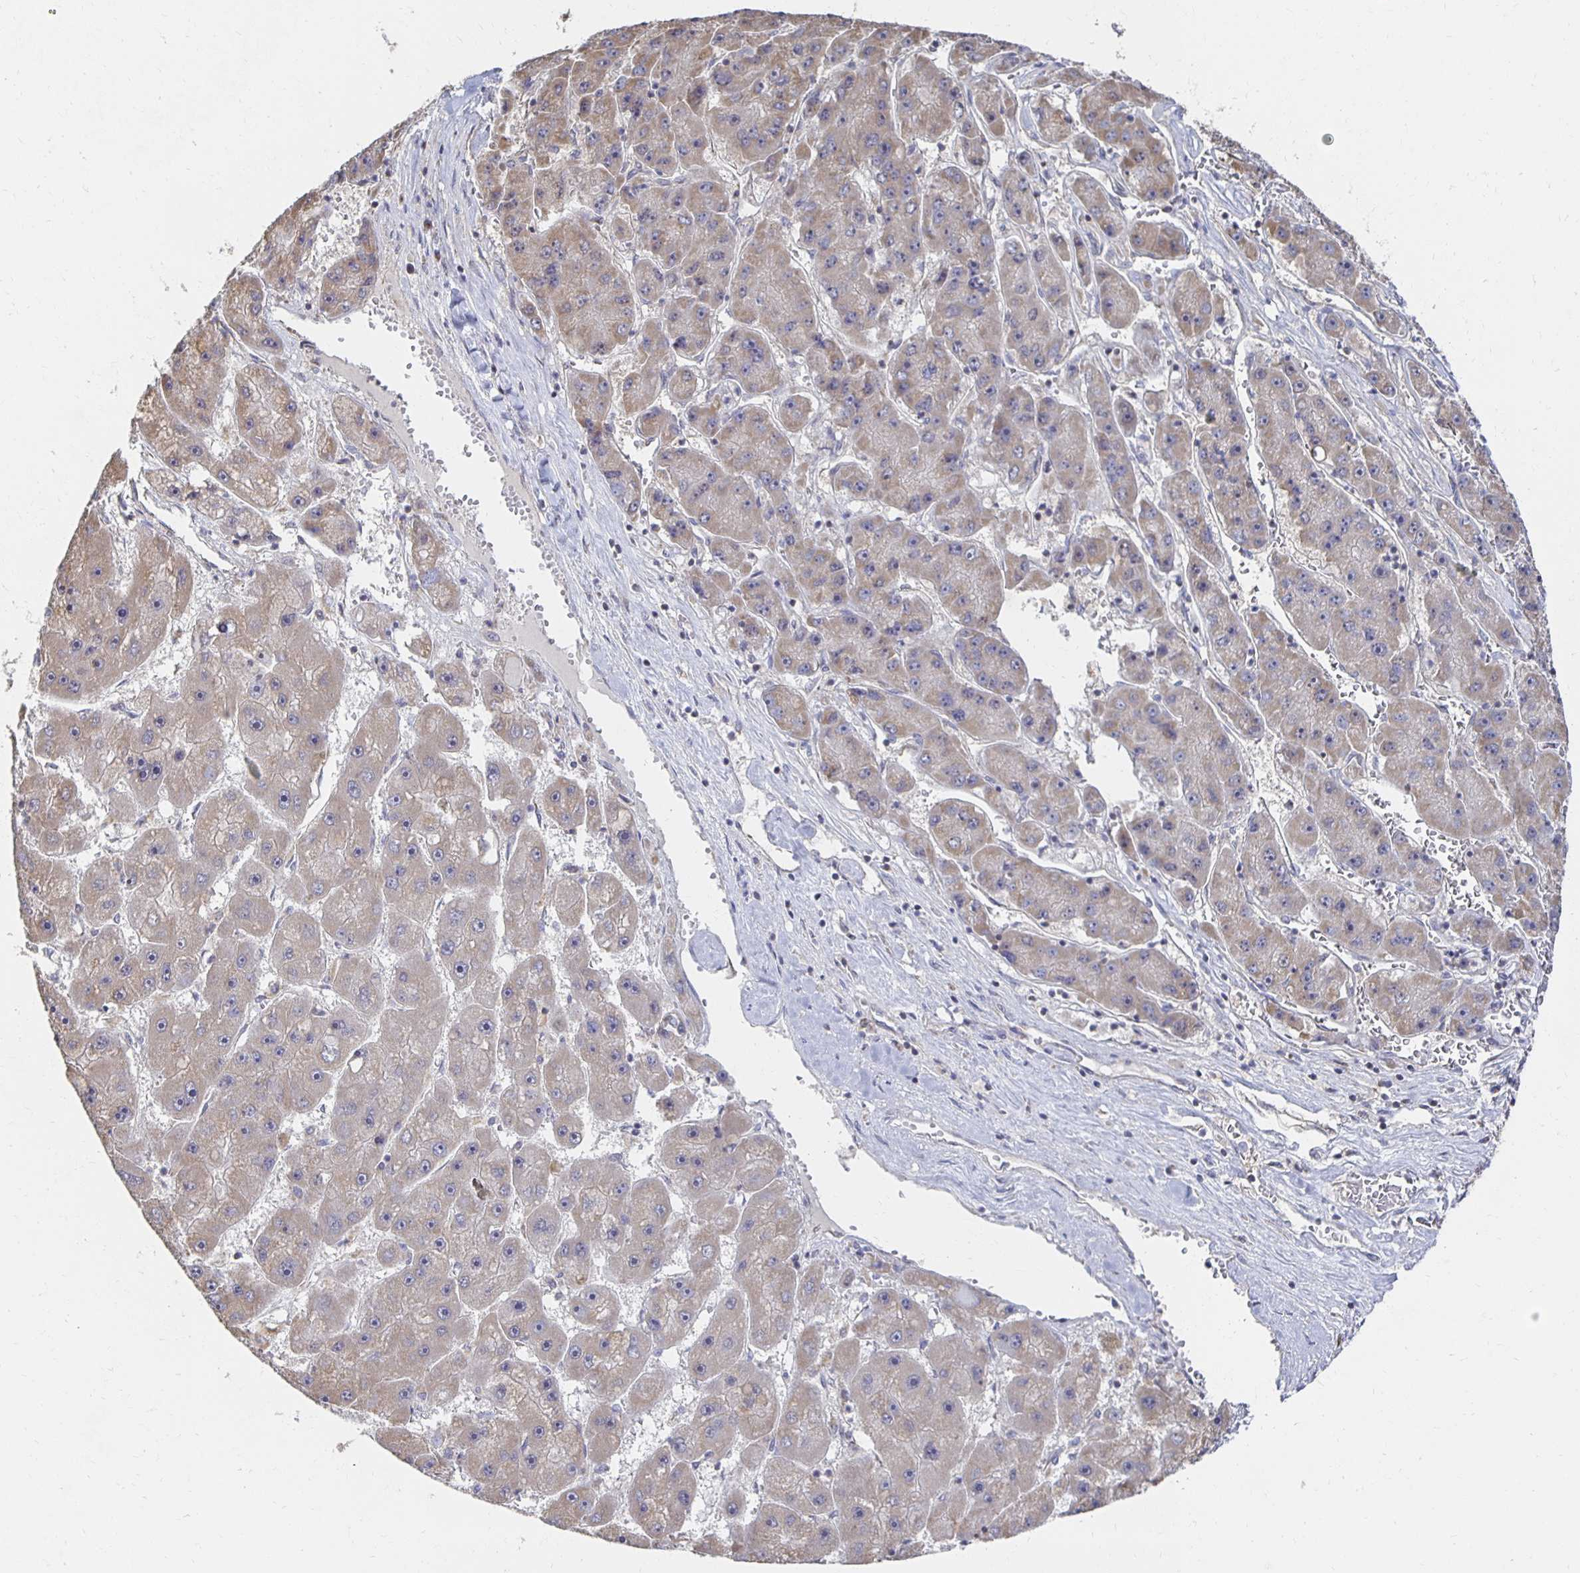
{"staining": {"intensity": "negative", "quantity": "none", "location": "none"}, "tissue": "liver cancer", "cell_type": "Tumor cells", "image_type": "cancer", "snomed": [{"axis": "morphology", "description": "Carcinoma, Hepatocellular, NOS"}, {"axis": "topography", "description": "Liver"}], "caption": "Tumor cells are negative for brown protein staining in liver cancer (hepatocellular carcinoma).", "gene": "NKX2-8", "patient": {"sex": "female", "age": 61}}